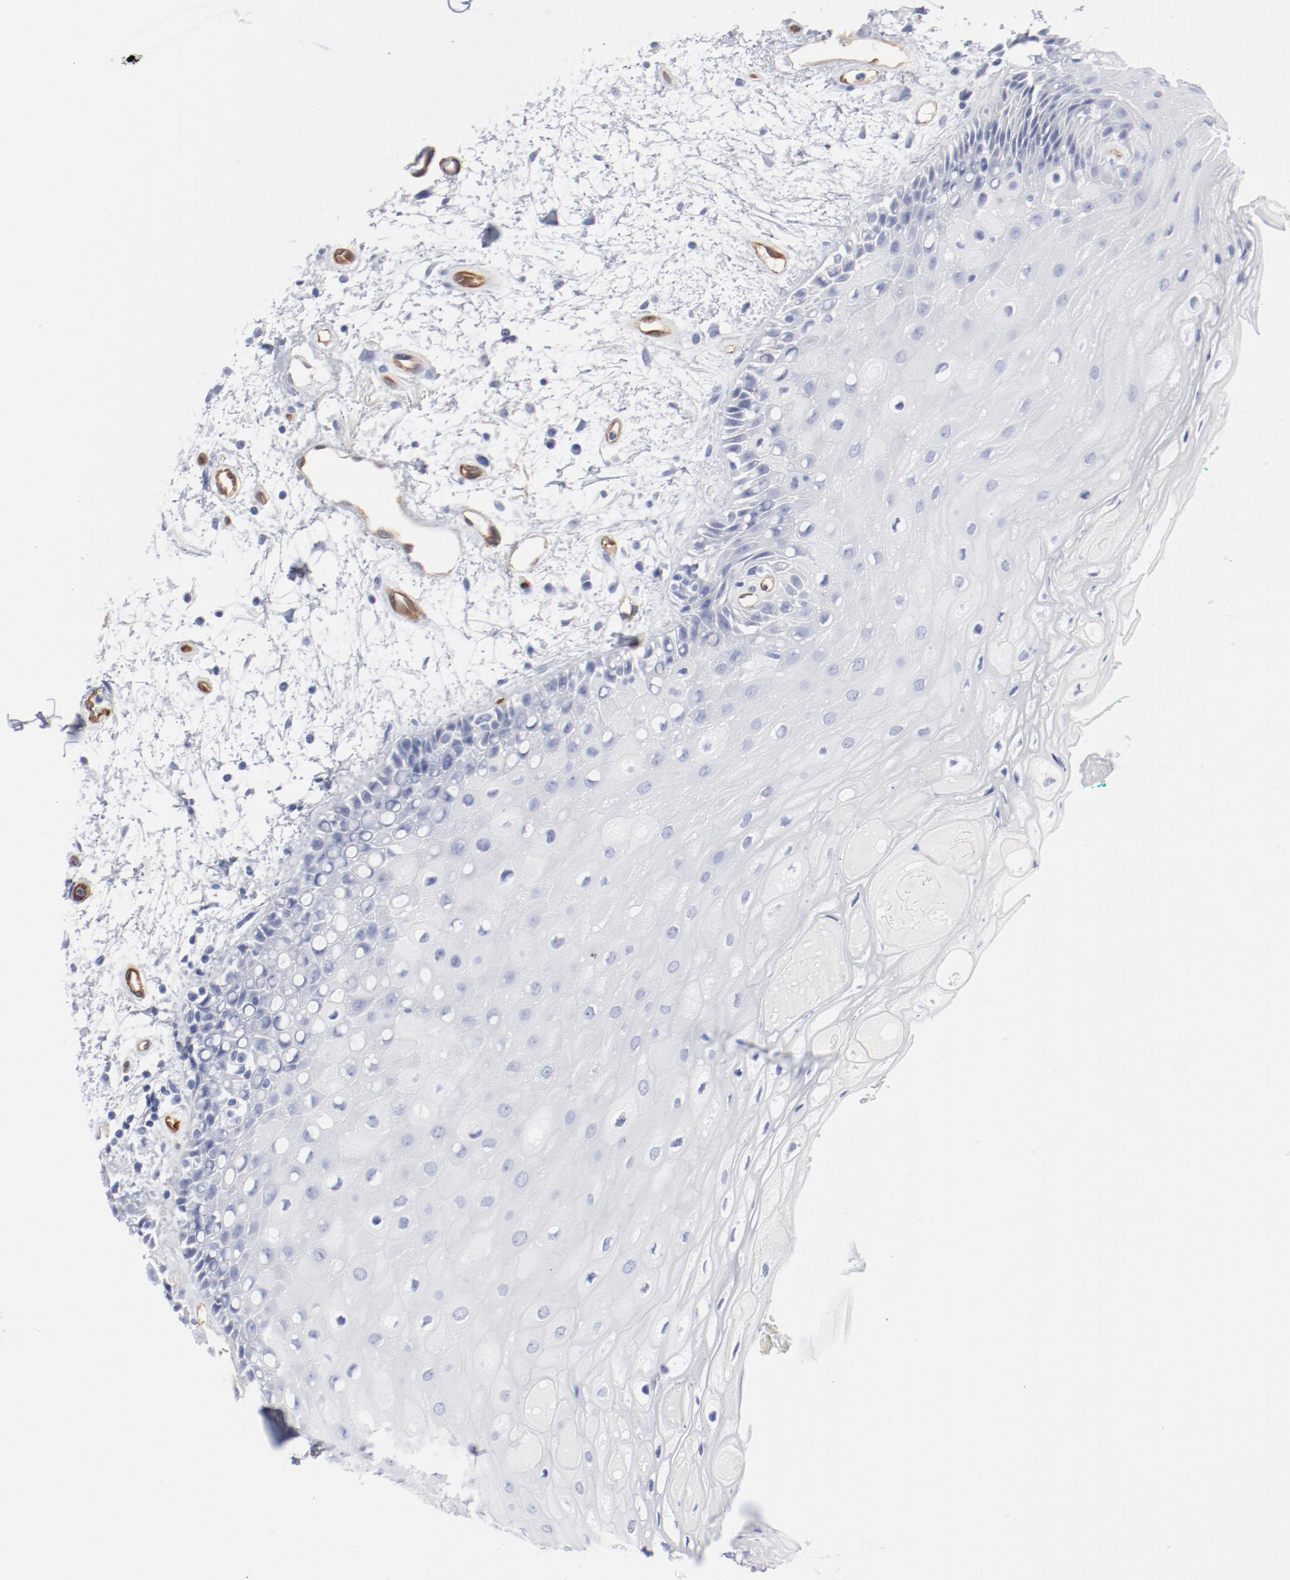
{"staining": {"intensity": "negative", "quantity": "none", "location": "none"}, "tissue": "oral mucosa", "cell_type": "Squamous epithelial cells", "image_type": "normal", "snomed": [{"axis": "morphology", "description": "Normal tissue, NOS"}, {"axis": "morphology", "description": "Squamous cell carcinoma, NOS"}, {"axis": "topography", "description": "Skeletal muscle"}, {"axis": "topography", "description": "Oral tissue"}, {"axis": "topography", "description": "Head-Neck"}], "caption": "Immunohistochemistry of benign human oral mucosa reveals no staining in squamous epithelial cells.", "gene": "SHANK3", "patient": {"sex": "female", "age": 84}}